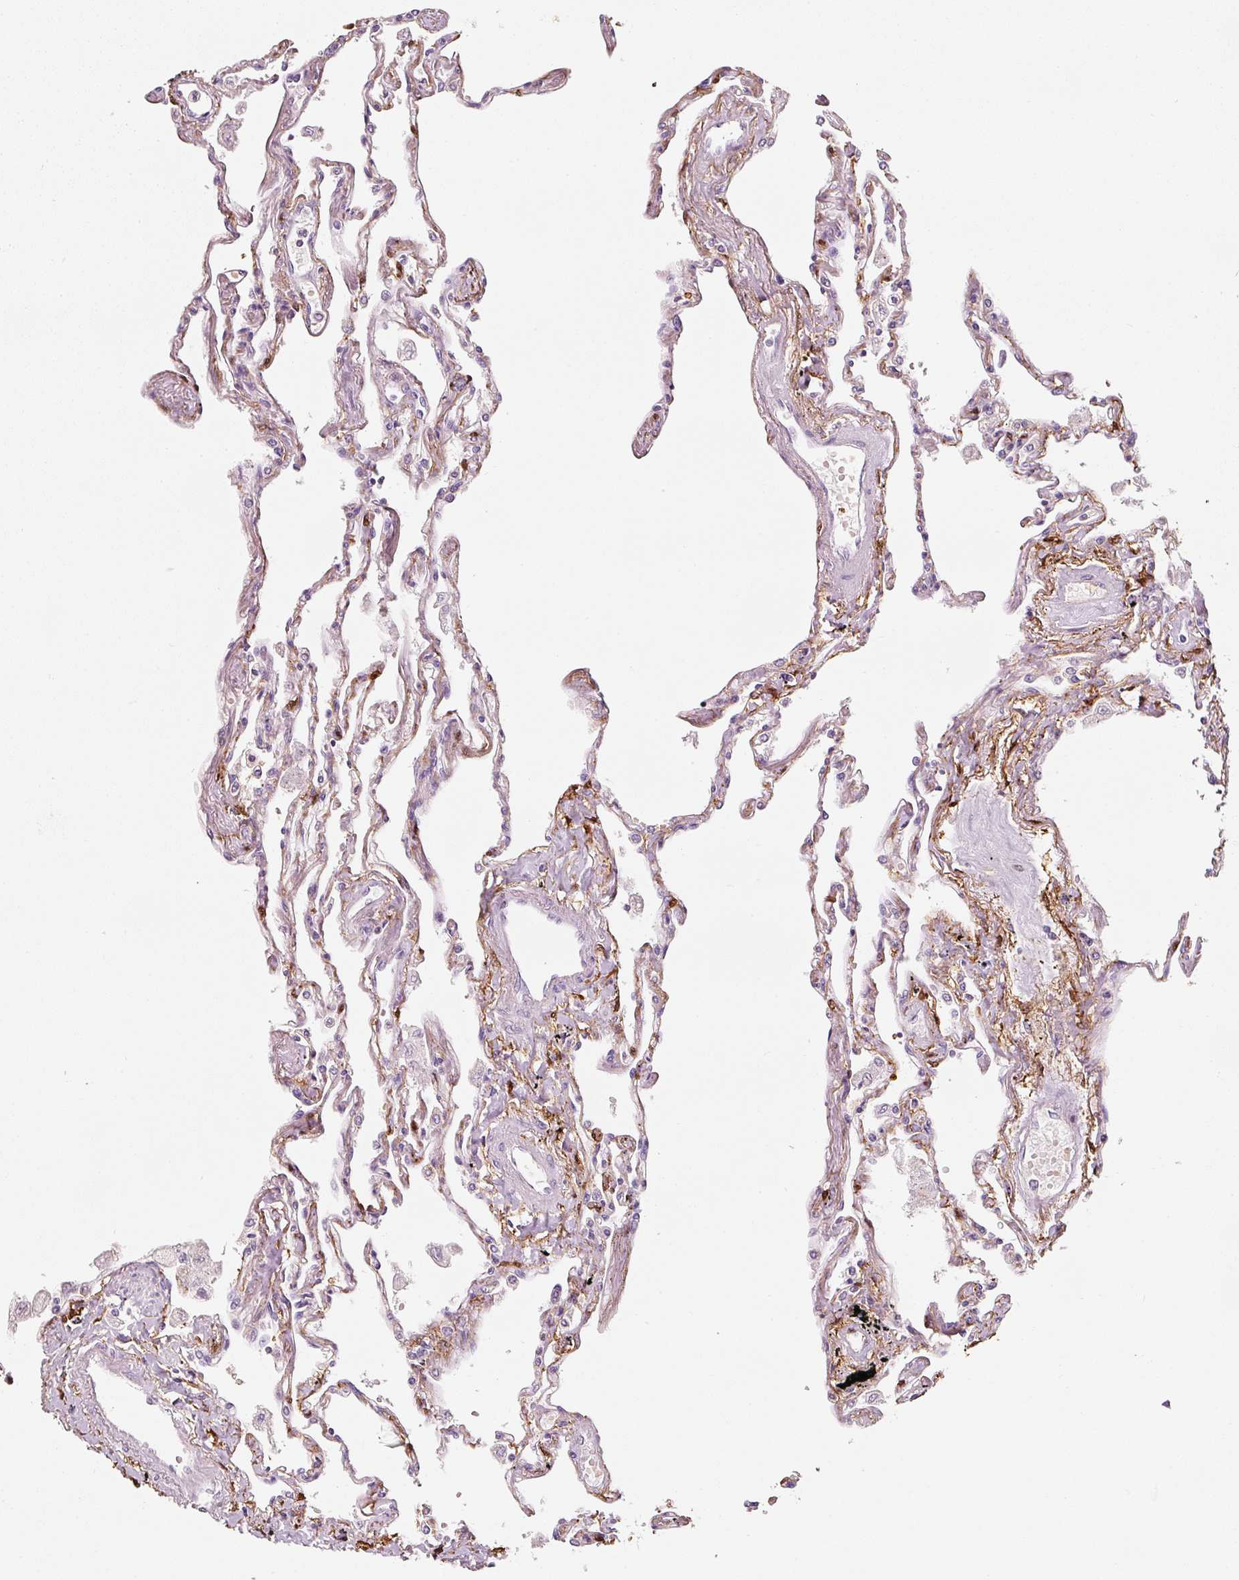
{"staining": {"intensity": "moderate", "quantity": "<25%", "location": "cytoplasmic/membranous"}, "tissue": "lung", "cell_type": "Alveolar cells", "image_type": "normal", "snomed": [{"axis": "morphology", "description": "Normal tissue, NOS"}, {"axis": "topography", "description": "Lung"}], "caption": "Immunohistochemical staining of benign human lung reveals low levels of moderate cytoplasmic/membranous staining in about <25% of alveolar cells. (DAB (3,3'-diaminobenzidine) IHC, brown staining for protein, blue staining for nuclei).", "gene": "IQGAP2", "patient": {"sex": "female", "age": 67}}